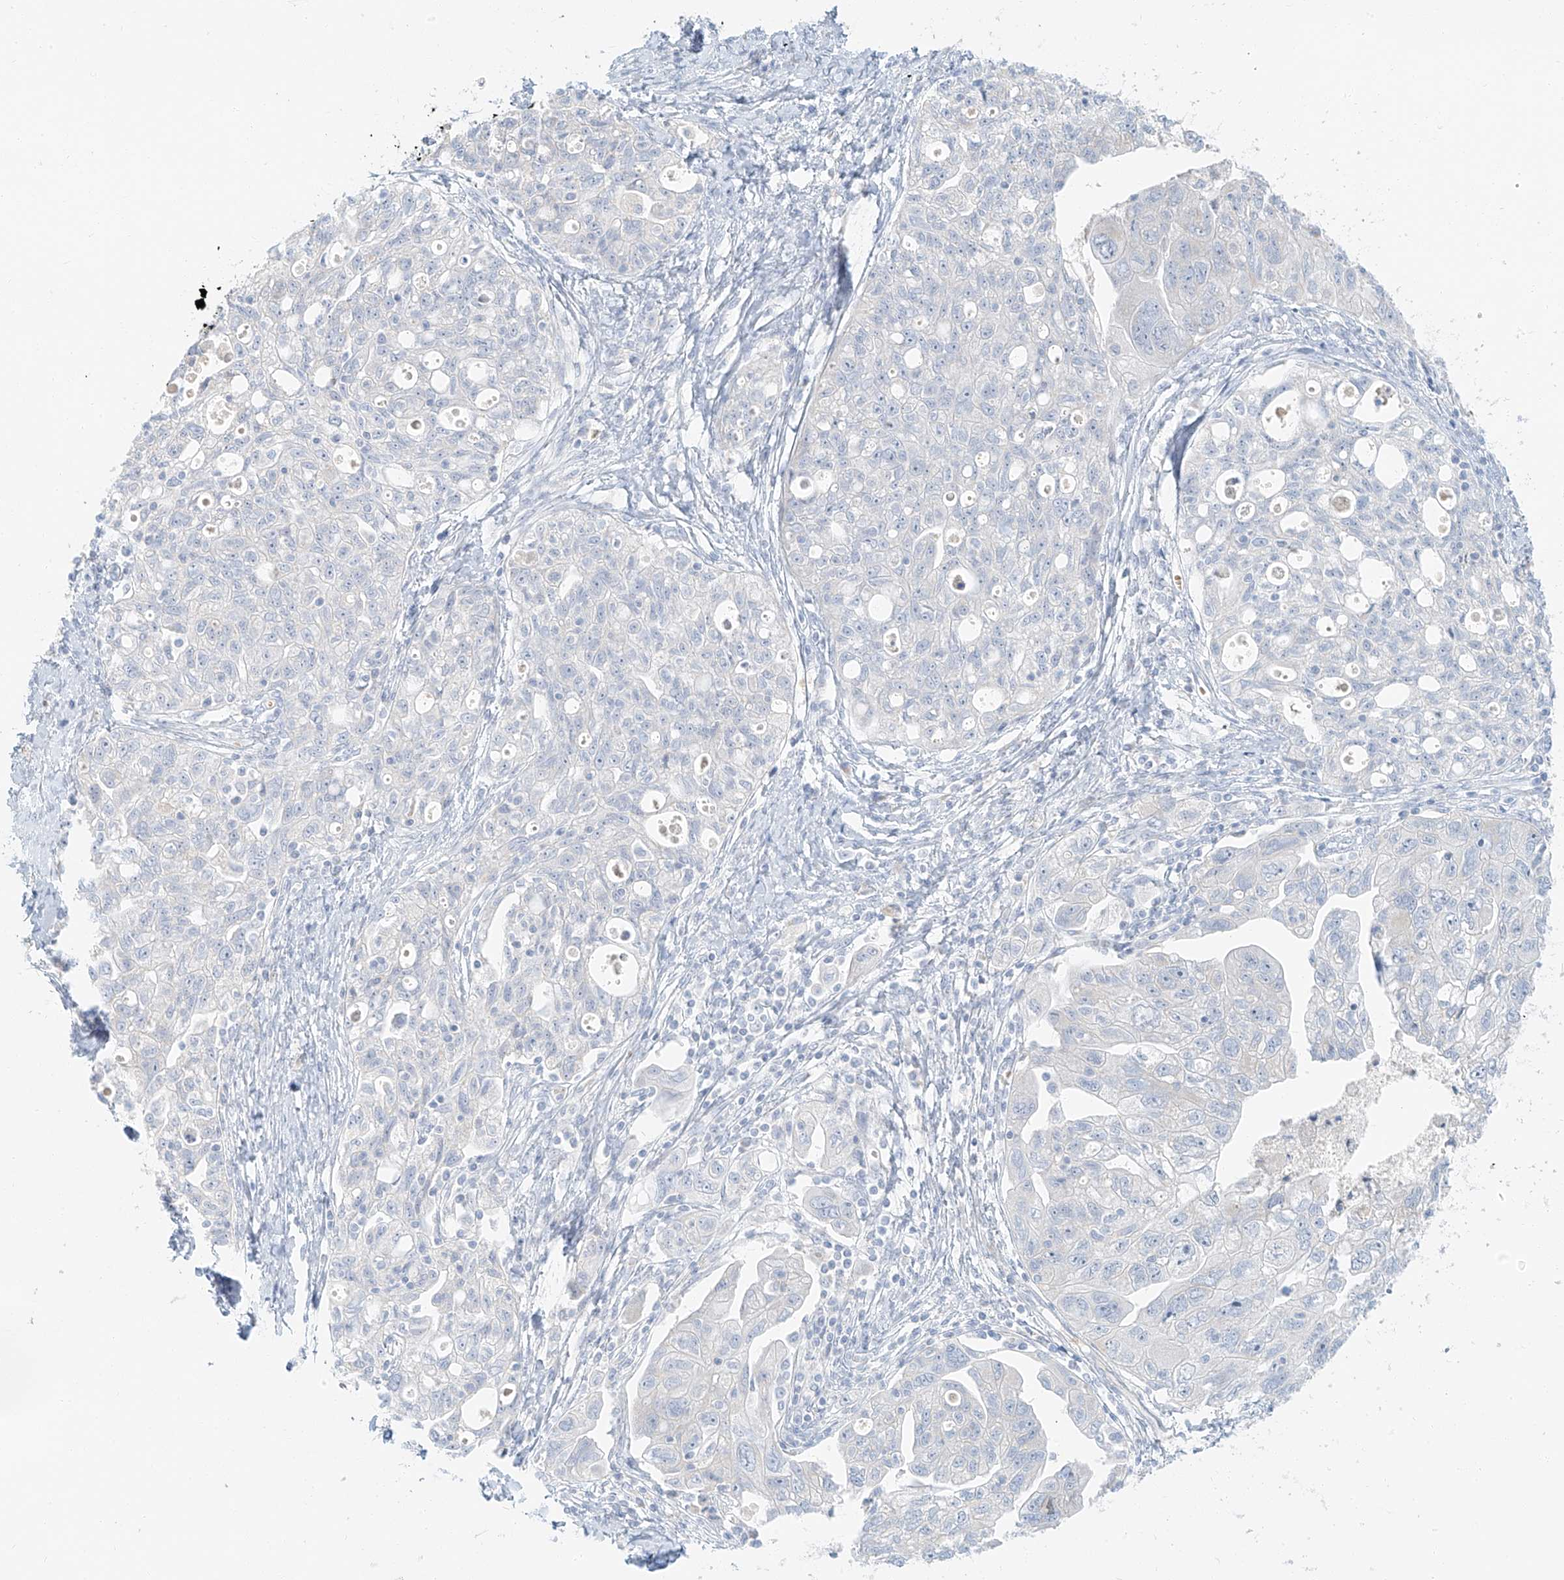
{"staining": {"intensity": "negative", "quantity": "none", "location": "none"}, "tissue": "ovarian cancer", "cell_type": "Tumor cells", "image_type": "cancer", "snomed": [{"axis": "morphology", "description": "Carcinoma, NOS"}, {"axis": "morphology", "description": "Cystadenocarcinoma, serous, NOS"}, {"axis": "topography", "description": "Ovary"}], "caption": "A high-resolution micrograph shows IHC staining of carcinoma (ovarian), which shows no significant staining in tumor cells. The staining is performed using DAB (3,3'-diaminobenzidine) brown chromogen with nuclei counter-stained in using hematoxylin.", "gene": "PGC", "patient": {"sex": "female", "age": 69}}